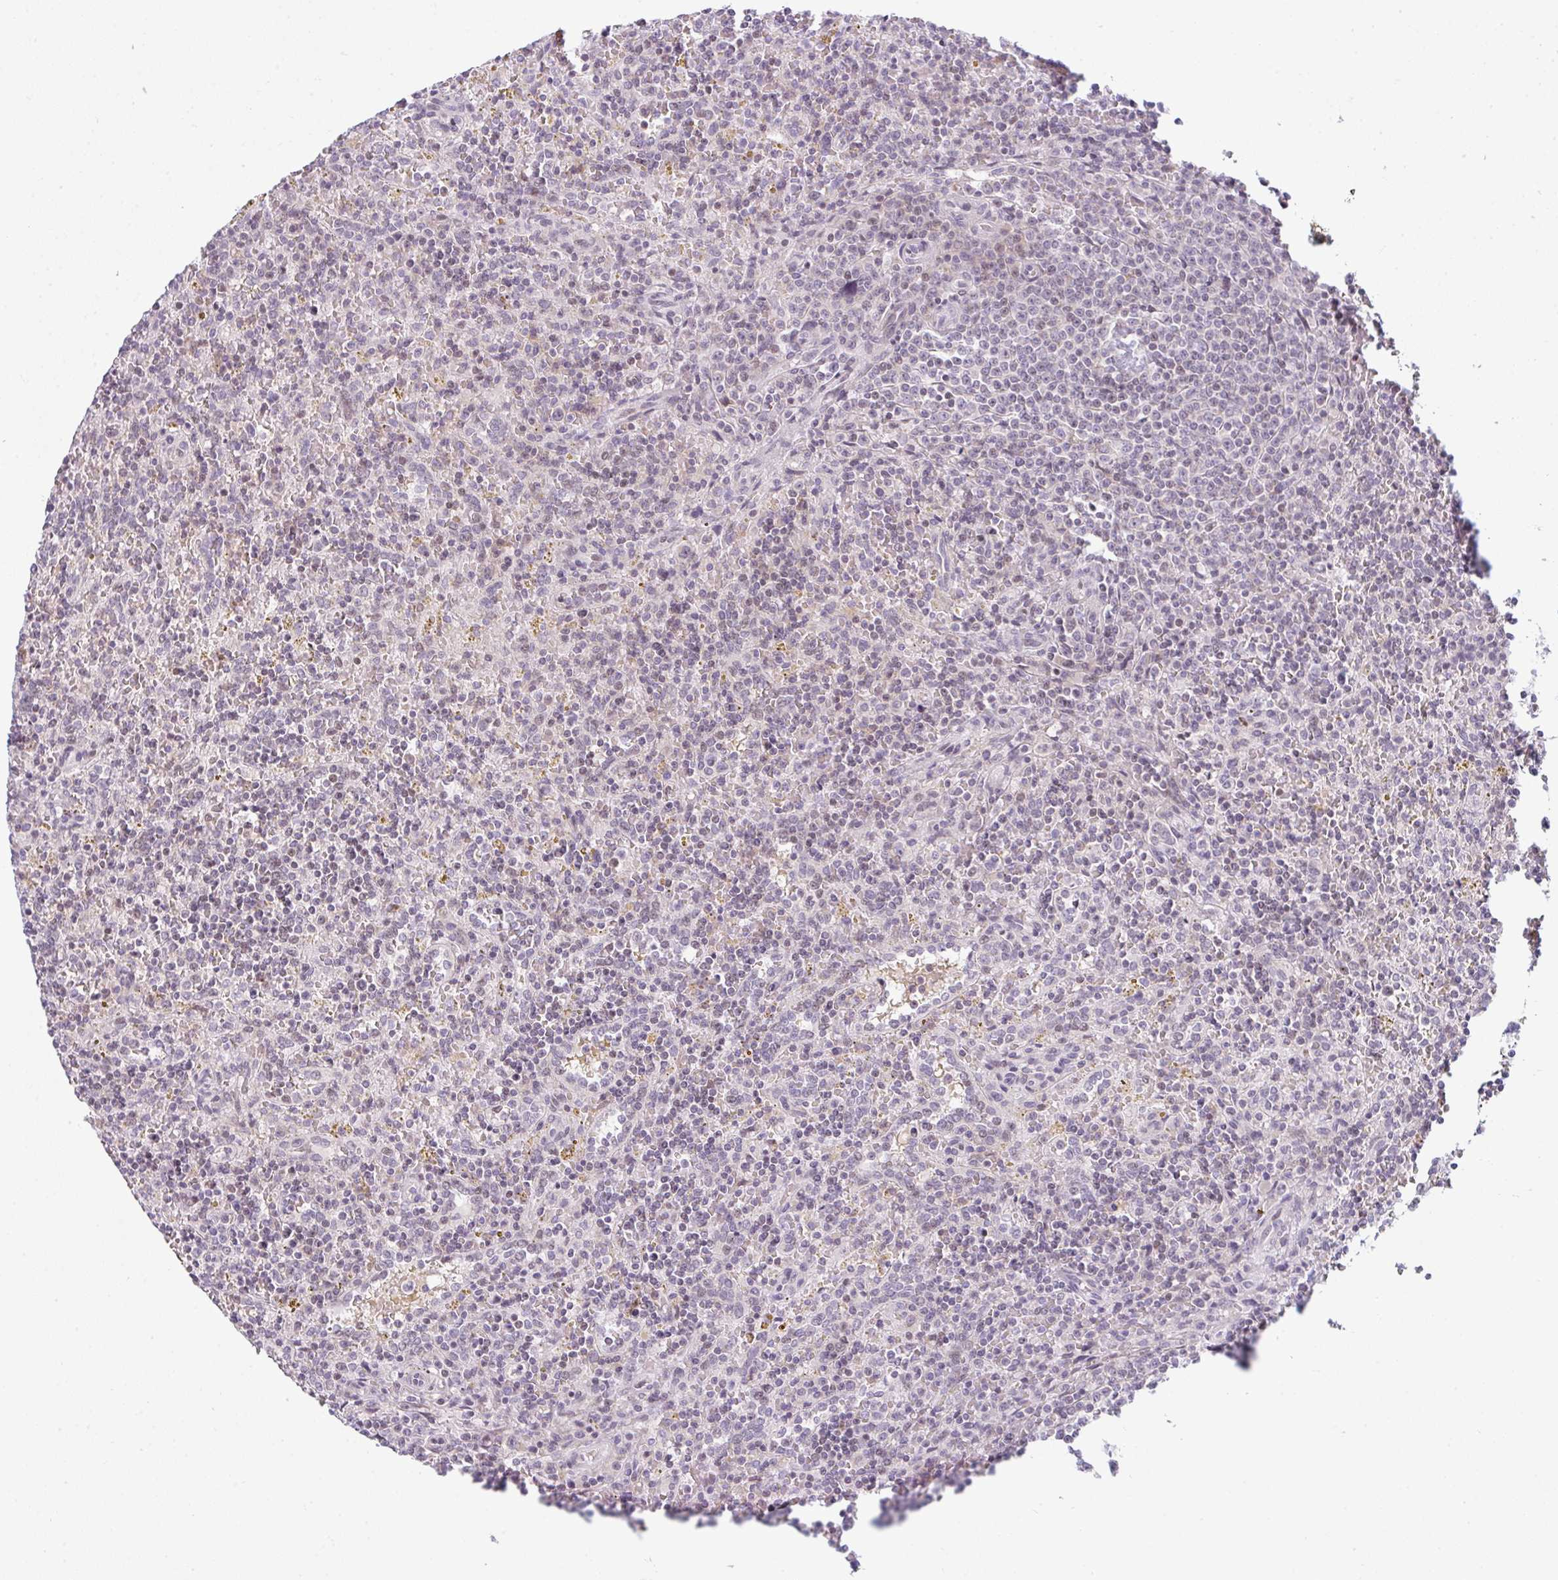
{"staining": {"intensity": "negative", "quantity": "none", "location": "none"}, "tissue": "lymphoma", "cell_type": "Tumor cells", "image_type": "cancer", "snomed": [{"axis": "morphology", "description": "Malignant lymphoma, non-Hodgkin's type, Low grade"}, {"axis": "topography", "description": "Spleen"}], "caption": "Lymphoma was stained to show a protein in brown. There is no significant staining in tumor cells.", "gene": "TMEM237", "patient": {"sex": "male", "age": 67}}